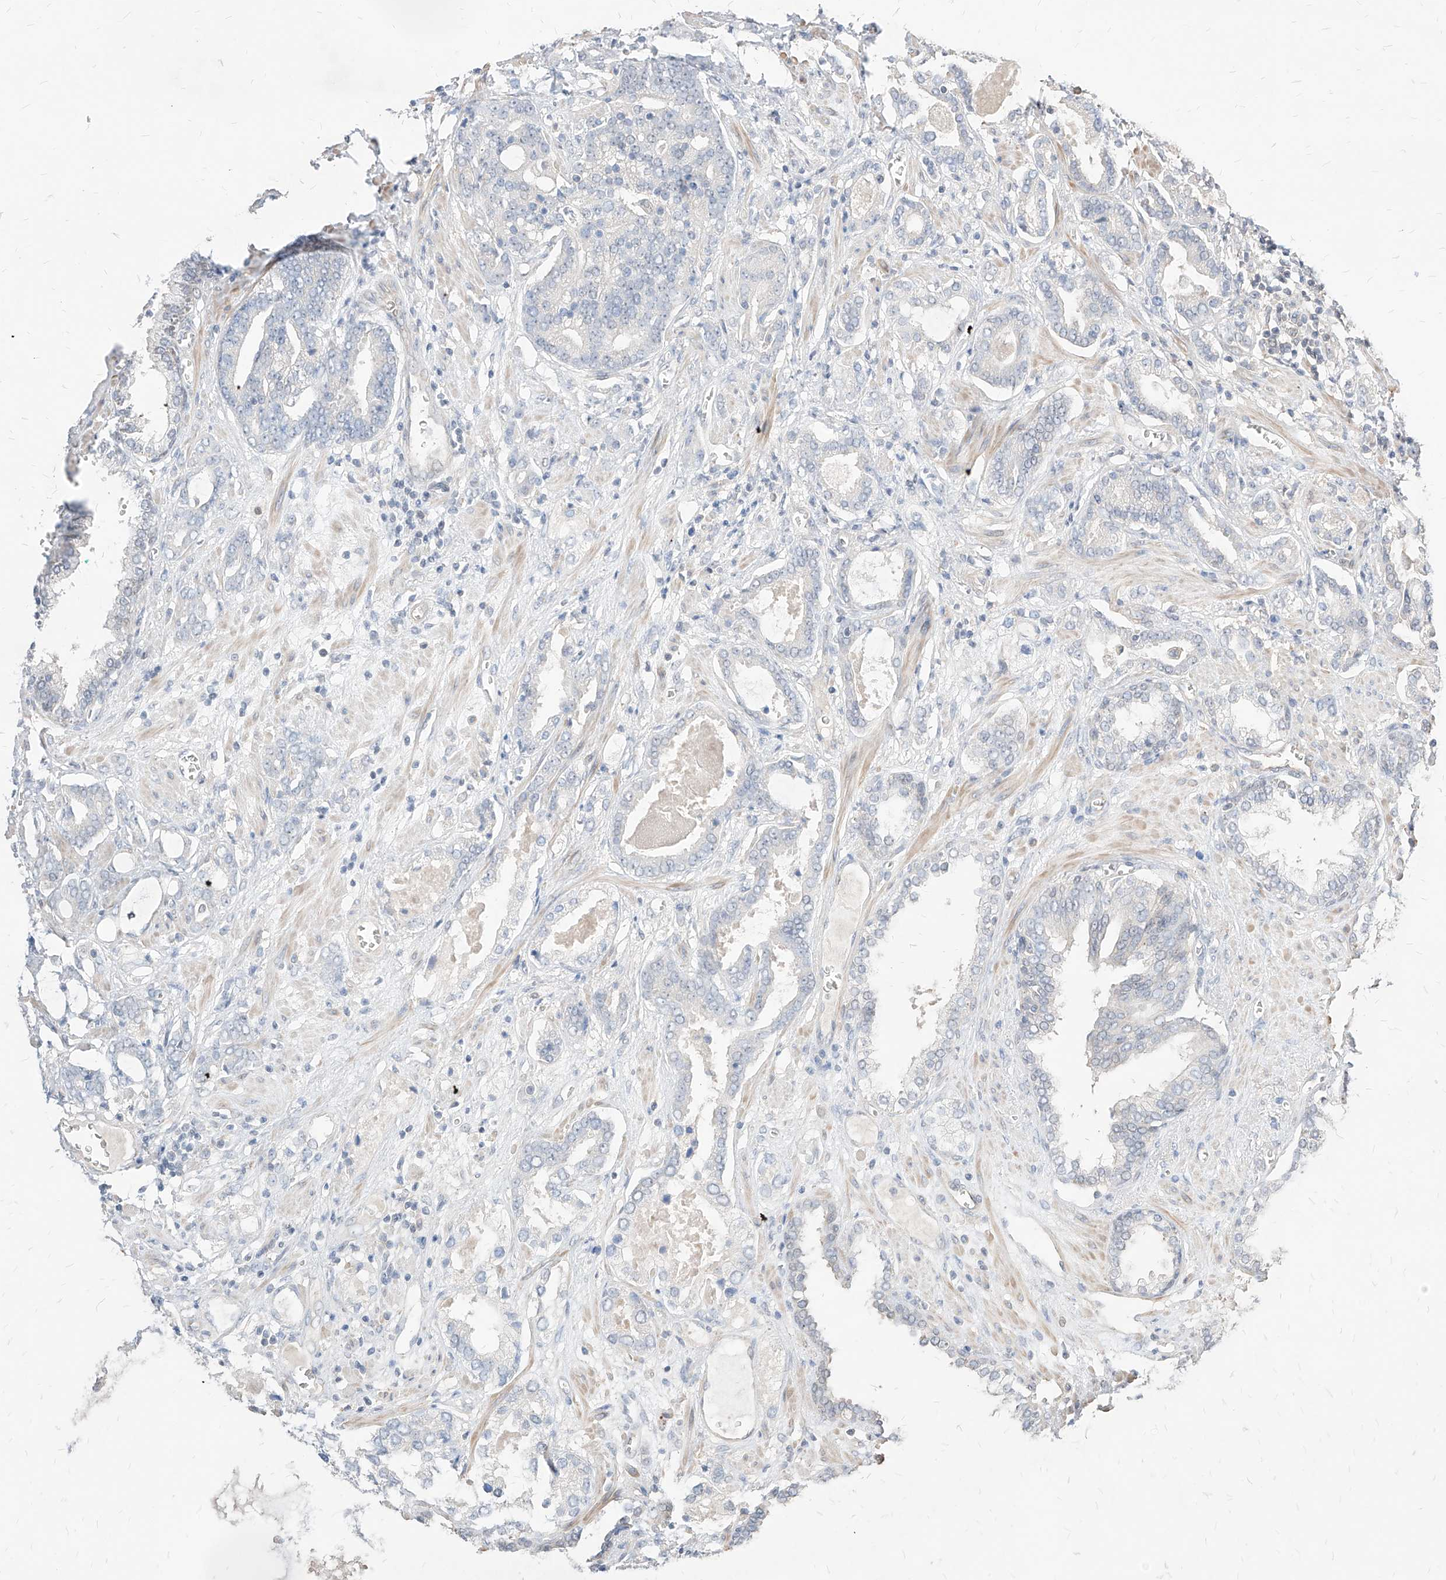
{"staining": {"intensity": "negative", "quantity": "none", "location": "none"}, "tissue": "prostate cancer", "cell_type": "Tumor cells", "image_type": "cancer", "snomed": [{"axis": "morphology", "description": "Adenocarcinoma, High grade"}, {"axis": "topography", "description": "Prostate and seminal vesicle, NOS"}], "caption": "This is an IHC histopathology image of human prostate high-grade adenocarcinoma. There is no staining in tumor cells.", "gene": "TSNAX", "patient": {"sex": "male", "age": 67}}